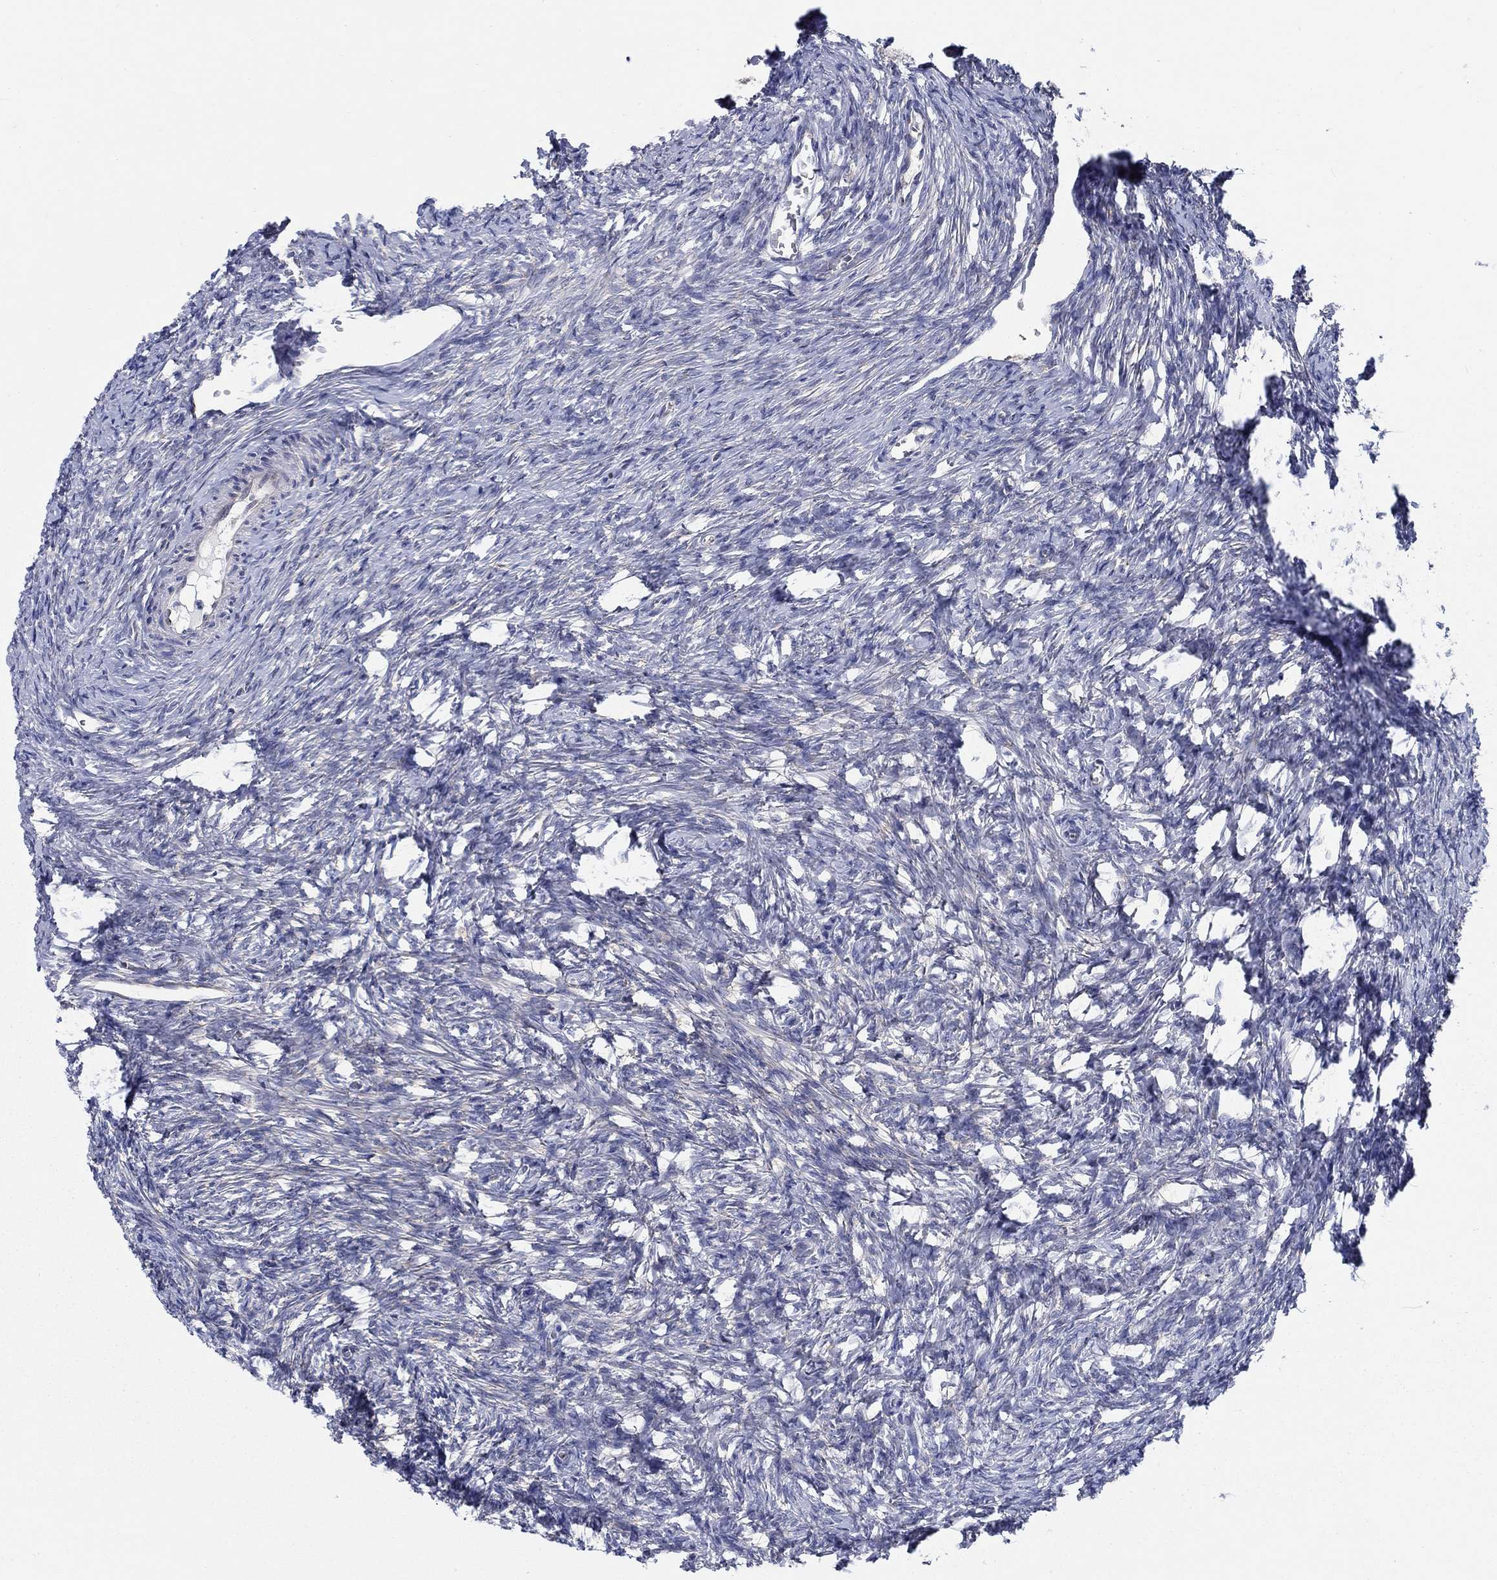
{"staining": {"intensity": "negative", "quantity": "none", "location": "none"}, "tissue": "ovary", "cell_type": "Ovarian stroma cells", "image_type": "normal", "snomed": [{"axis": "morphology", "description": "Normal tissue, NOS"}, {"axis": "topography", "description": "Ovary"}], "caption": "High power microscopy micrograph of an immunohistochemistry (IHC) micrograph of unremarkable ovary, revealing no significant positivity in ovarian stroma cells.", "gene": "TMEM59", "patient": {"sex": "female", "age": 39}}